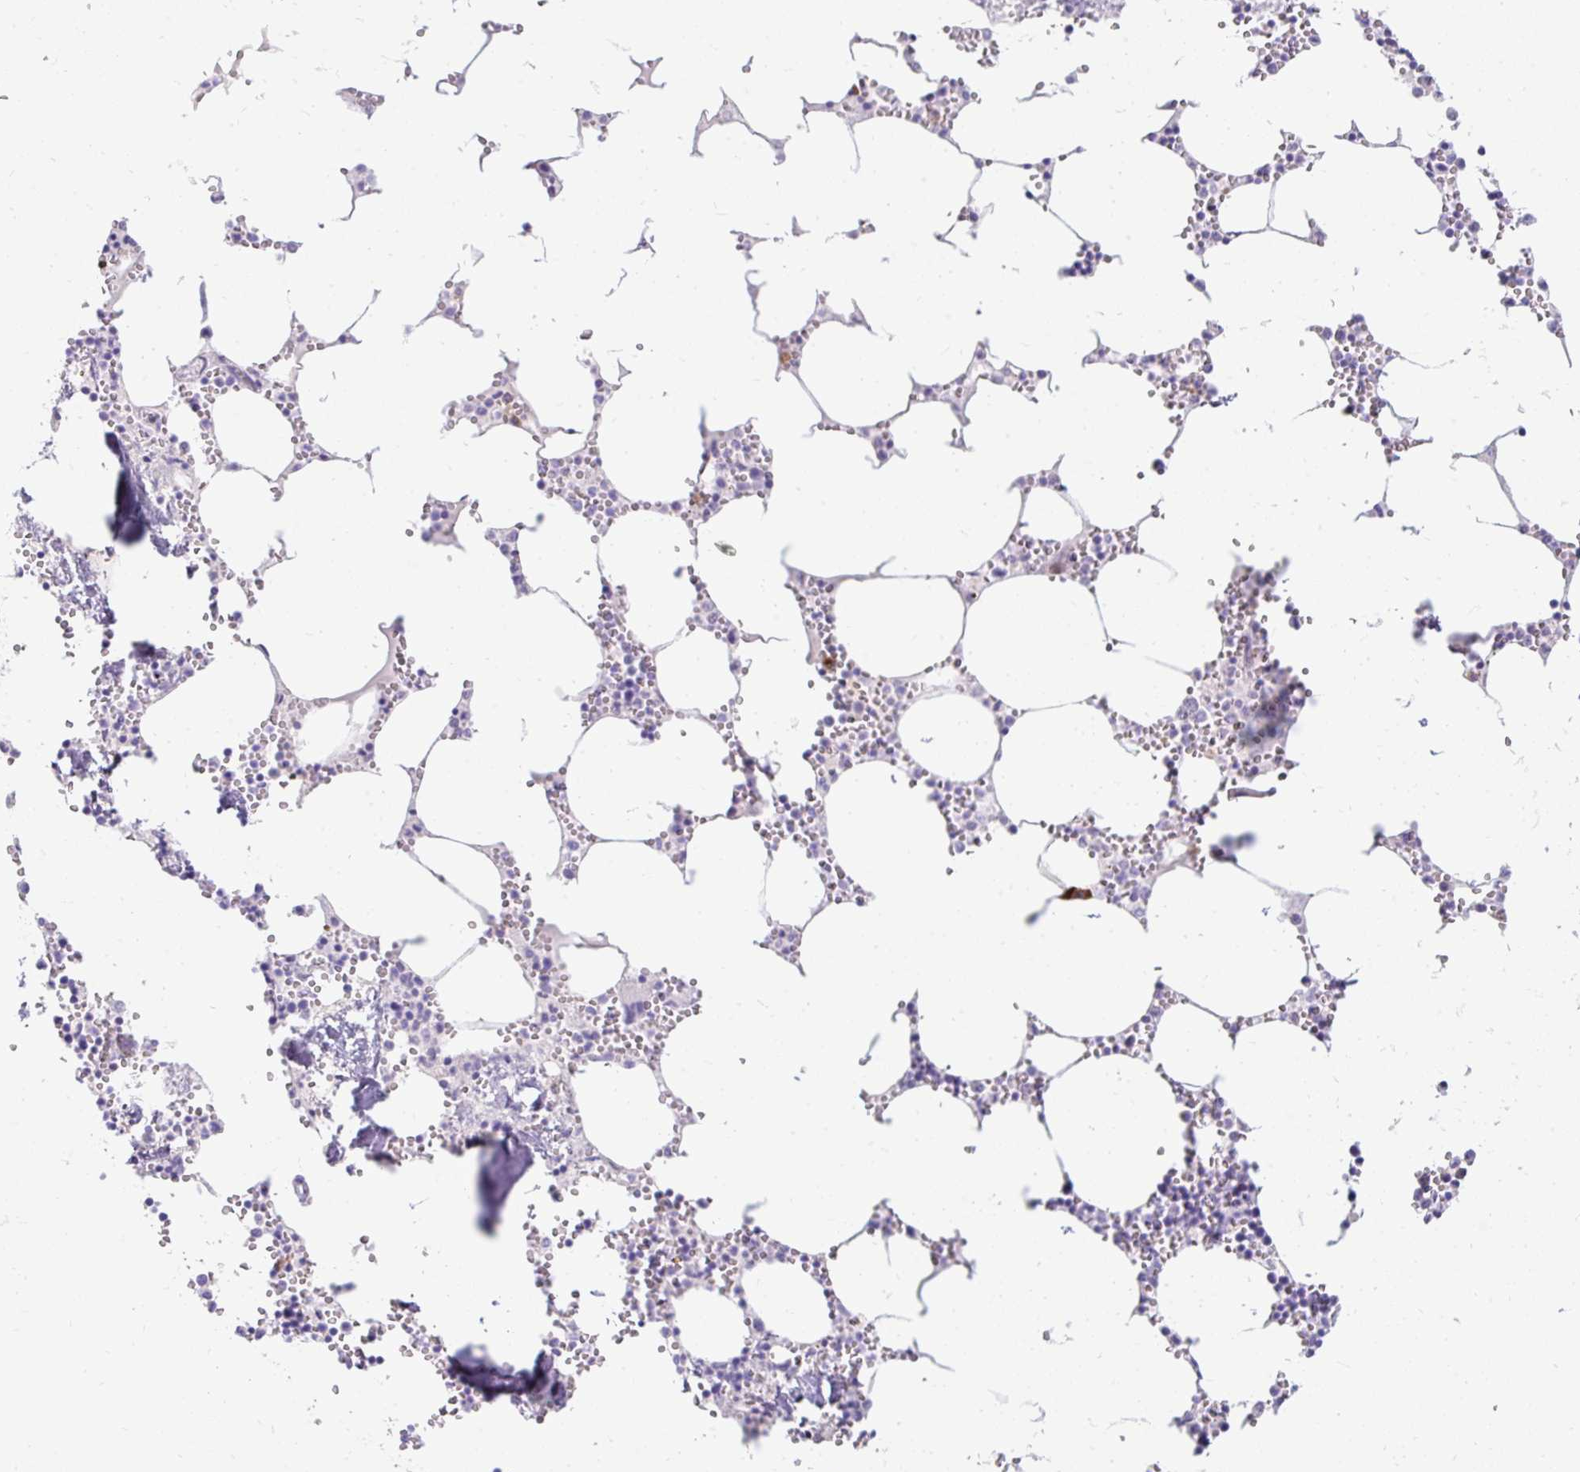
{"staining": {"intensity": "negative", "quantity": "none", "location": "none"}, "tissue": "bone marrow", "cell_type": "Hematopoietic cells", "image_type": "normal", "snomed": [{"axis": "morphology", "description": "Normal tissue, NOS"}, {"axis": "topography", "description": "Bone marrow"}], "caption": "A high-resolution histopathology image shows immunohistochemistry (IHC) staining of unremarkable bone marrow, which reveals no significant staining in hematopoietic cells.", "gene": "GOLGA8A", "patient": {"sex": "male", "age": 54}}